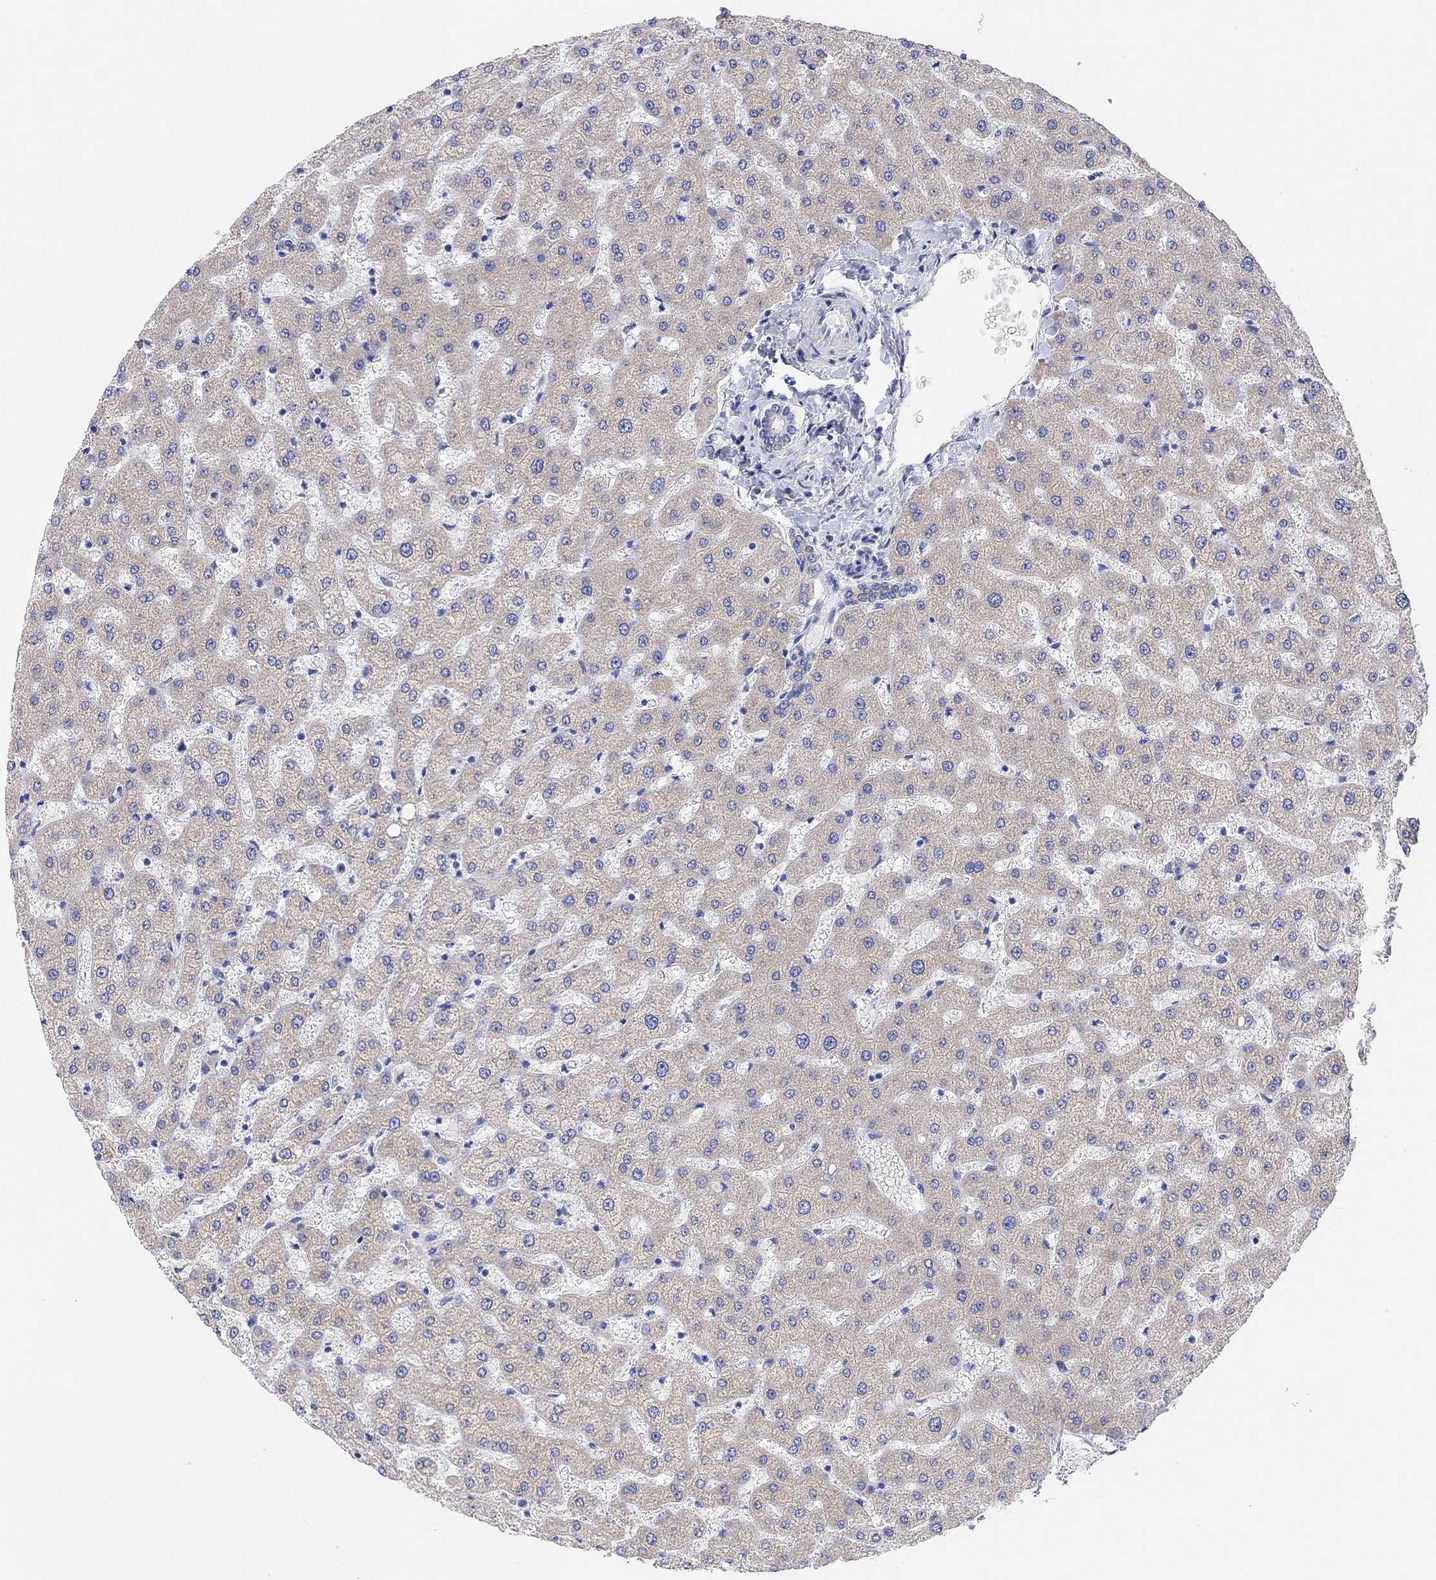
{"staining": {"intensity": "negative", "quantity": "none", "location": "none"}, "tissue": "liver", "cell_type": "Cholangiocytes", "image_type": "normal", "snomed": [{"axis": "morphology", "description": "Normal tissue, NOS"}, {"axis": "topography", "description": "Liver"}], "caption": "Immunohistochemistry (IHC) photomicrograph of benign liver stained for a protein (brown), which reveals no positivity in cholangiocytes.", "gene": "RGS1", "patient": {"sex": "female", "age": 50}}